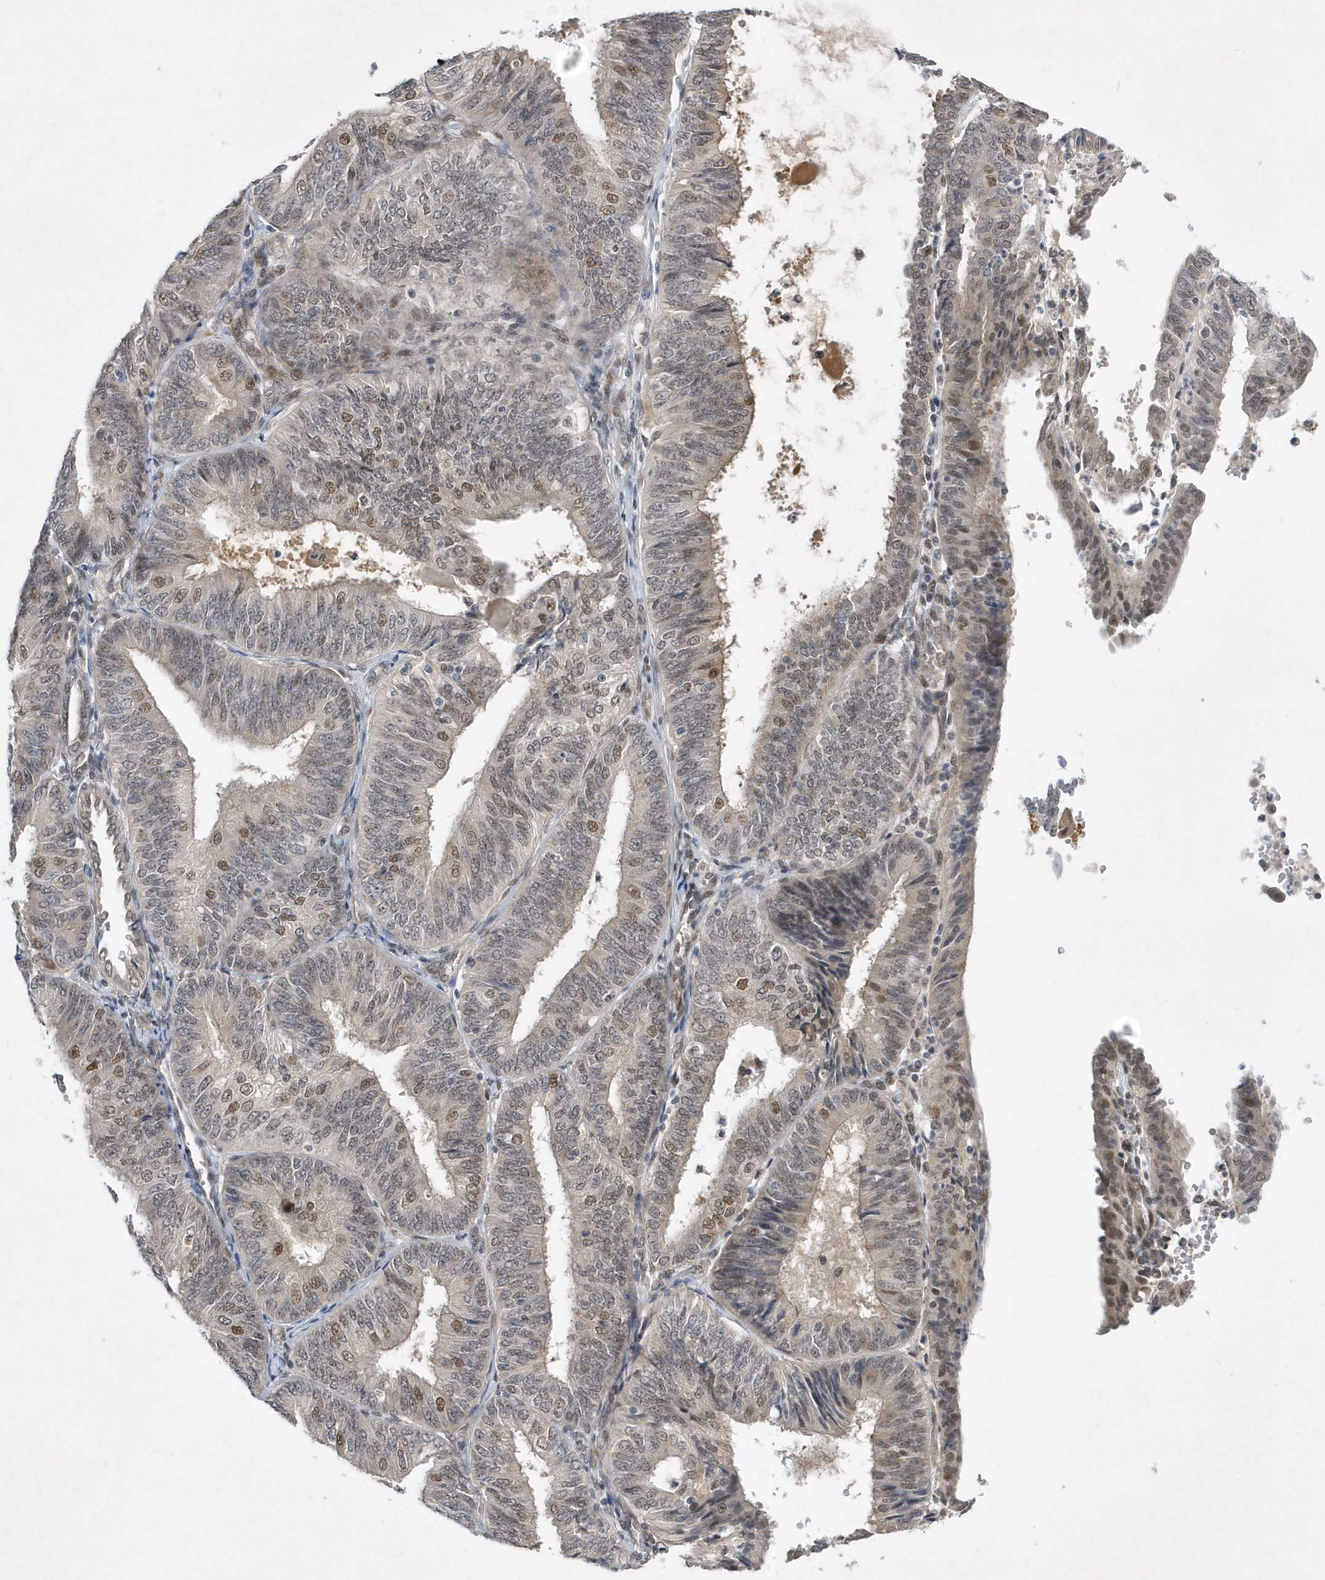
{"staining": {"intensity": "moderate", "quantity": "25%-75%", "location": "nuclear"}, "tissue": "endometrial cancer", "cell_type": "Tumor cells", "image_type": "cancer", "snomed": [{"axis": "morphology", "description": "Adenocarcinoma, NOS"}, {"axis": "topography", "description": "Endometrium"}], "caption": "Immunohistochemistry (IHC) photomicrograph of neoplastic tissue: adenocarcinoma (endometrial) stained using immunohistochemistry displays medium levels of moderate protein expression localized specifically in the nuclear of tumor cells, appearing as a nuclear brown color.", "gene": "FAM217A", "patient": {"sex": "female", "age": 58}}